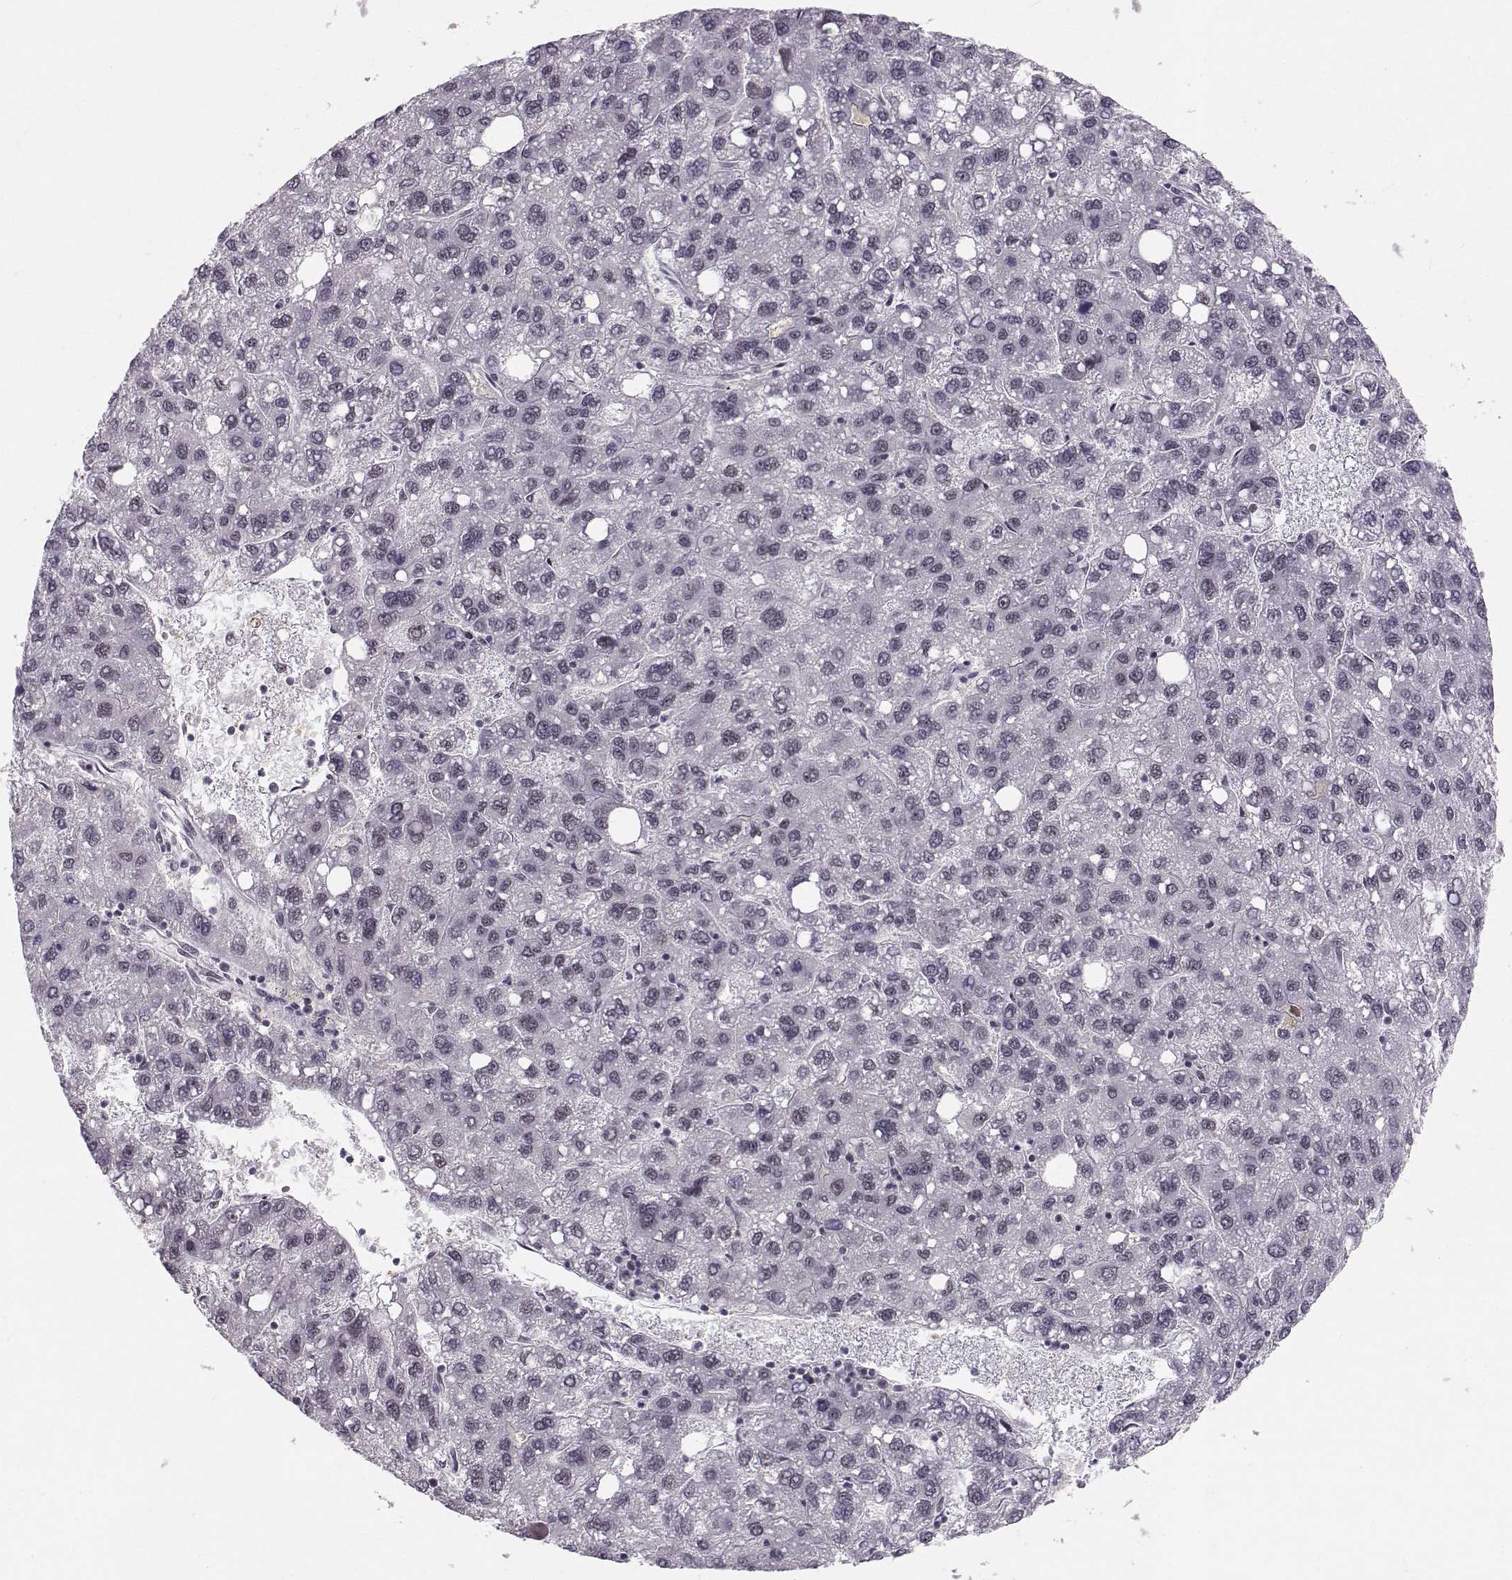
{"staining": {"intensity": "negative", "quantity": "none", "location": "none"}, "tissue": "liver cancer", "cell_type": "Tumor cells", "image_type": "cancer", "snomed": [{"axis": "morphology", "description": "Carcinoma, Hepatocellular, NOS"}, {"axis": "topography", "description": "Liver"}], "caption": "Tumor cells show no significant protein staining in liver hepatocellular carcinoma.", "gene": "RPP38", "patient": {"sex": "female", "age": 82}}